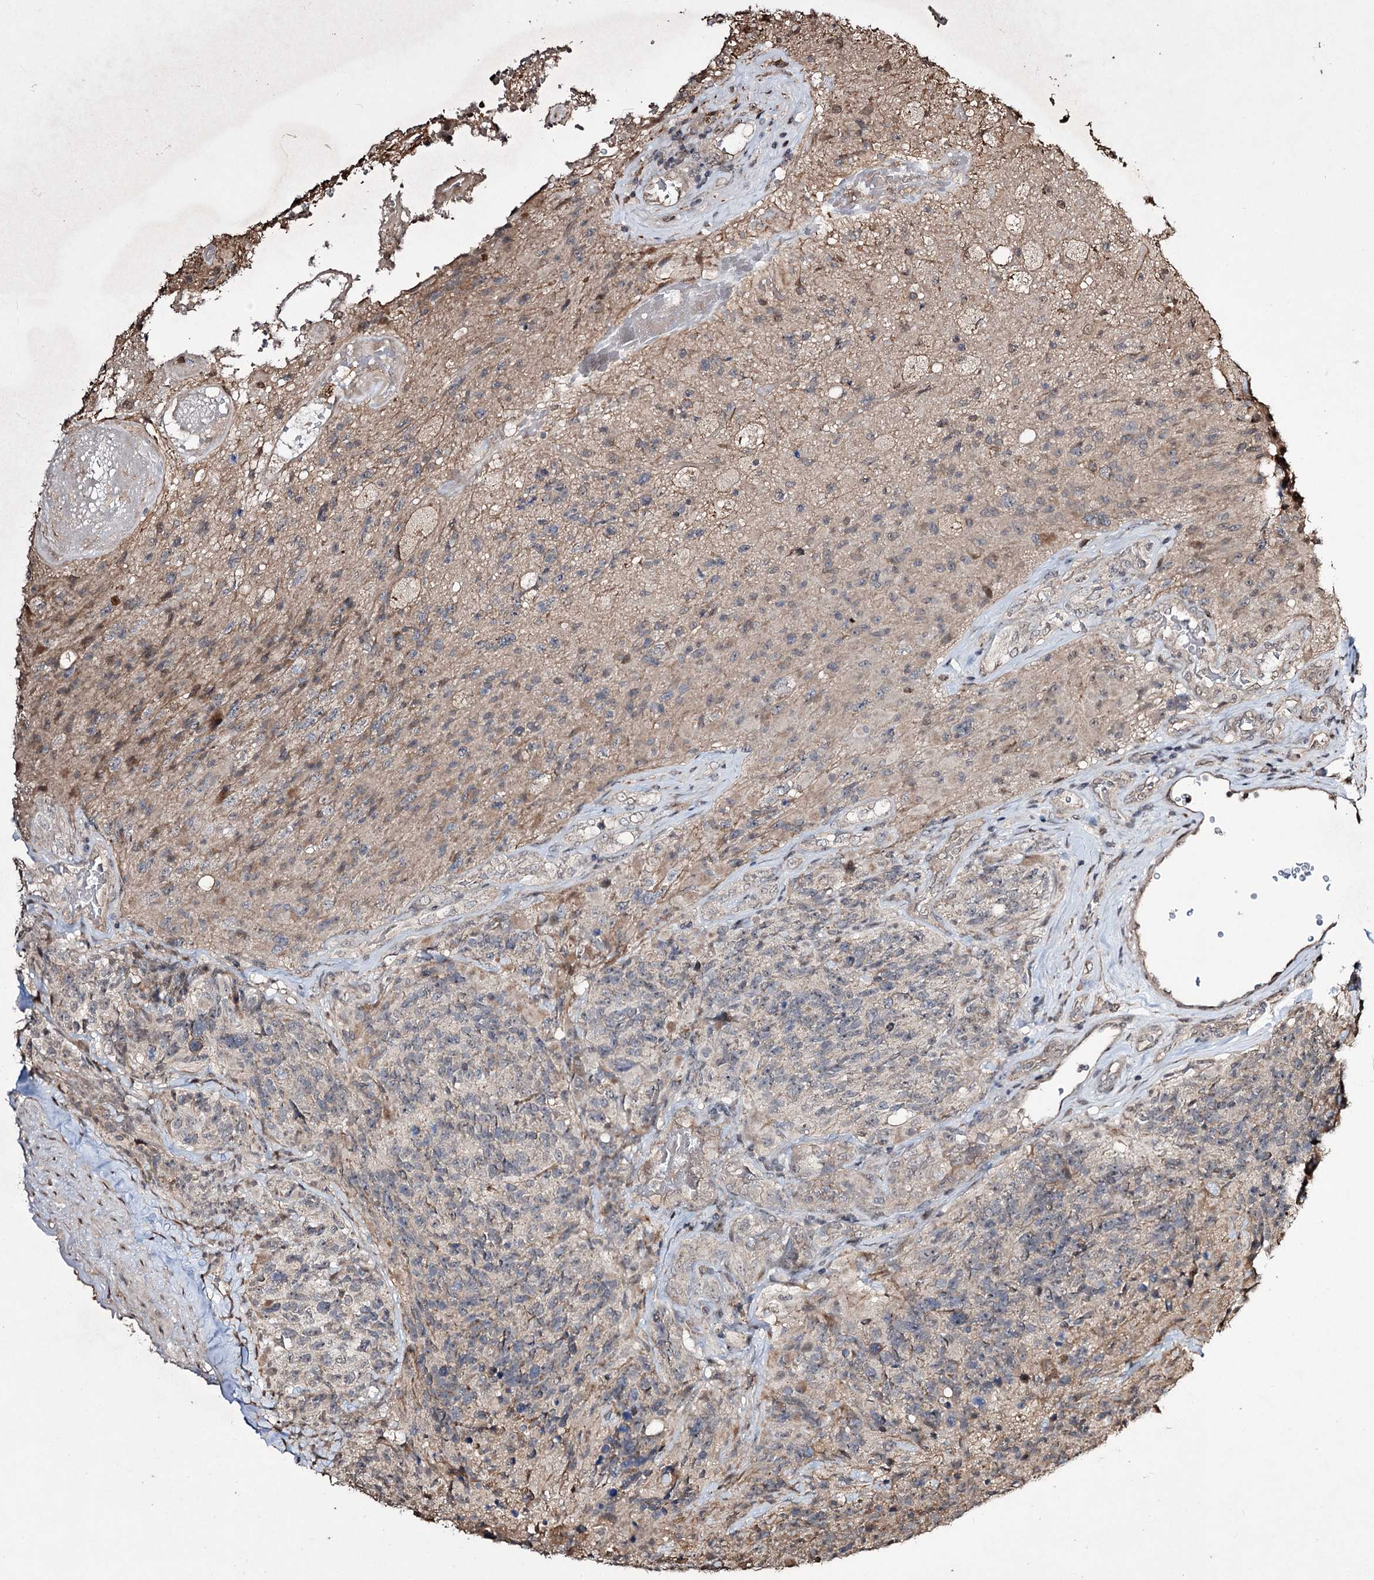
{"staining": {"intensity": "negative", "quantity": "none", "location": "none"}, "tissue": "glioma", "cell_type": "Tumor cells", "image_type": "cancer", "snomed": [{"axis": "morphology", "description": "Glioma, malignant, High grade"}, {"axis": "topography", "description": "Brain"}], "caption": "A histopathology image of human malignant glioma (high-grade) is negative for staining in tumor cells.", "gene": "CPNE8", "patient": {"sex": "male", "age": 76}}